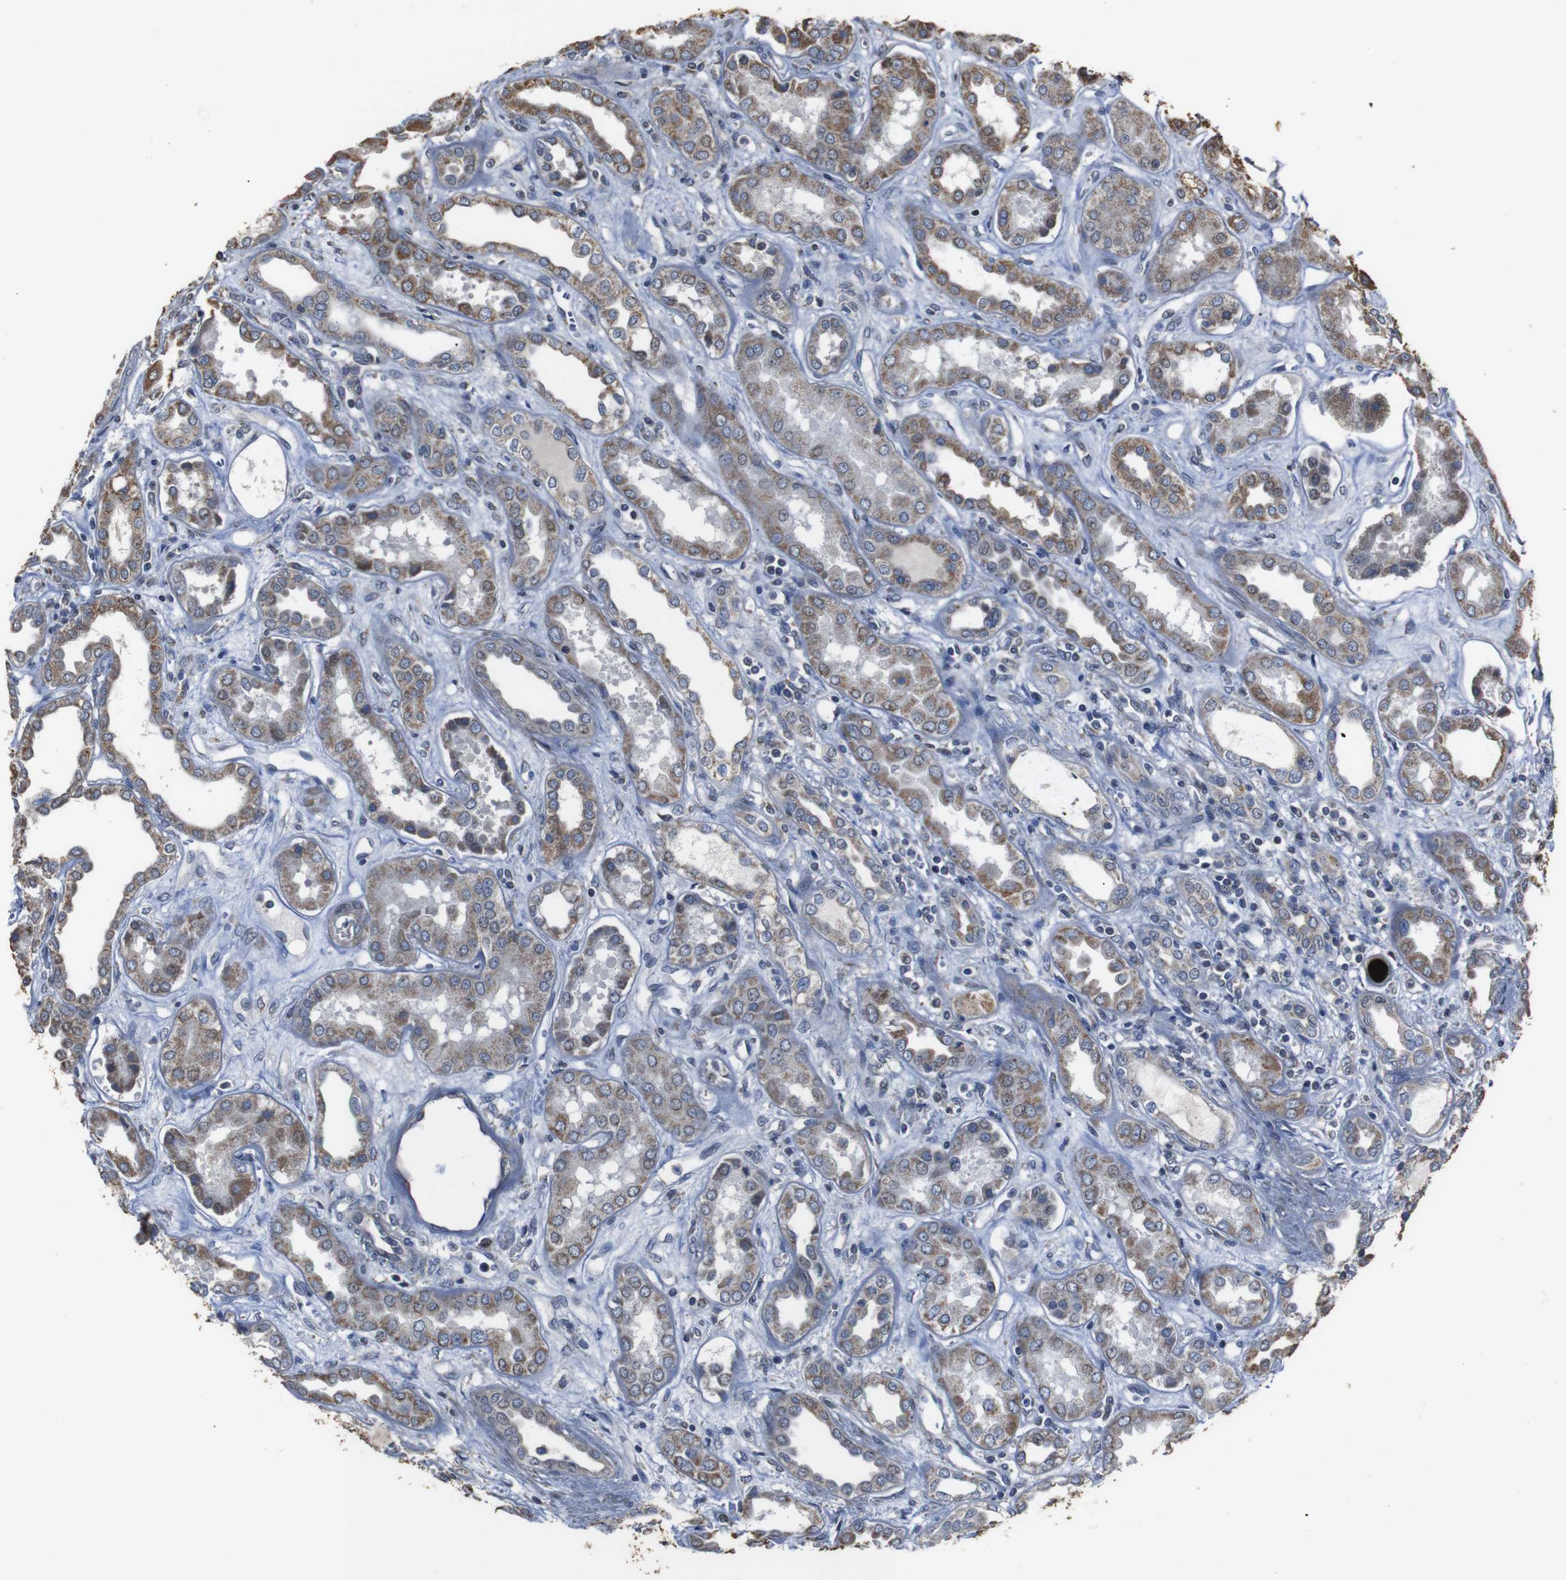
{"staining": {"intensity": "weak", "quantity": "<25%", "location": "cytoplasmic/membranous"}, "tissue": "kidney", "cell_type": "Cells in glomeruli", "image_type": "normal", "snomed": [{"axis": "morphology", "description": "Normal tissue, NOS"}, {"axis": "topography", "description": "Kidney"}], "caption": "Human kidney stained for a protein using immunohistochemistry displays no staining in cells in glomeruli.", "gene": "SNN", "patient": {"sex": "male", "age": 59}}